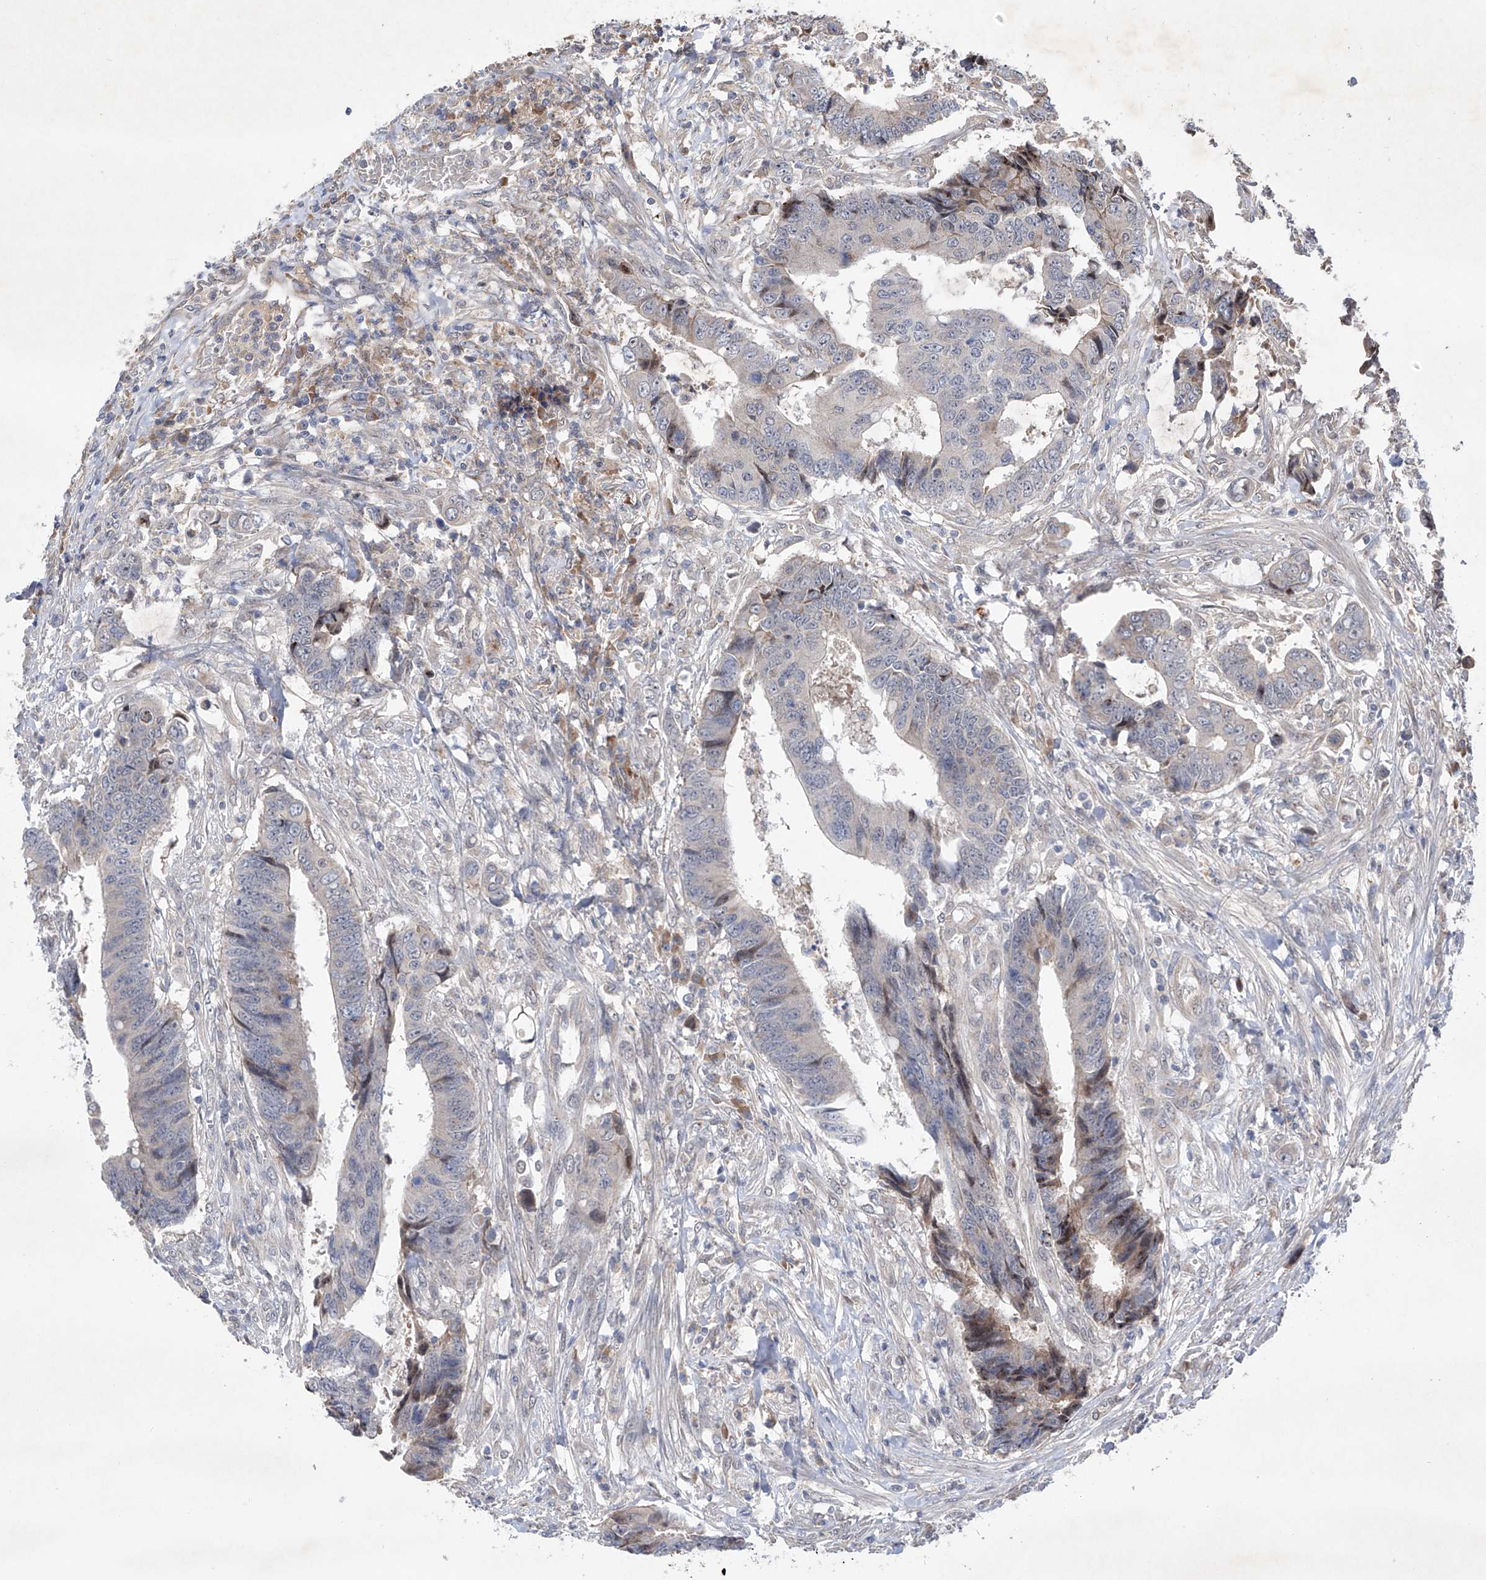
{"staining": {"intensity": "moderate", "quantity": "<25%", "location": "cytoplasmic/membranous,nuclear"}, "tissue": "colorectal cancer", "cell_type": "Tumor cells", "image_type": "cancer", "snomed": [{"axis": "morphology", "description": "Adenocarcinoma, NOS"}, {"axis": "topography", "description": "Rectum"}], "caption": "Tumor cells exhibit moderate cytoplasmic/membranous and nuclear positivity in about <25% of cells in colorectal cancer (adenocarcinoma). The protein of interest is shown in brown color, while the nuclei are stained blue.", "gene": "FAM135A", "patient": {"sex": "male", "age": 84}}